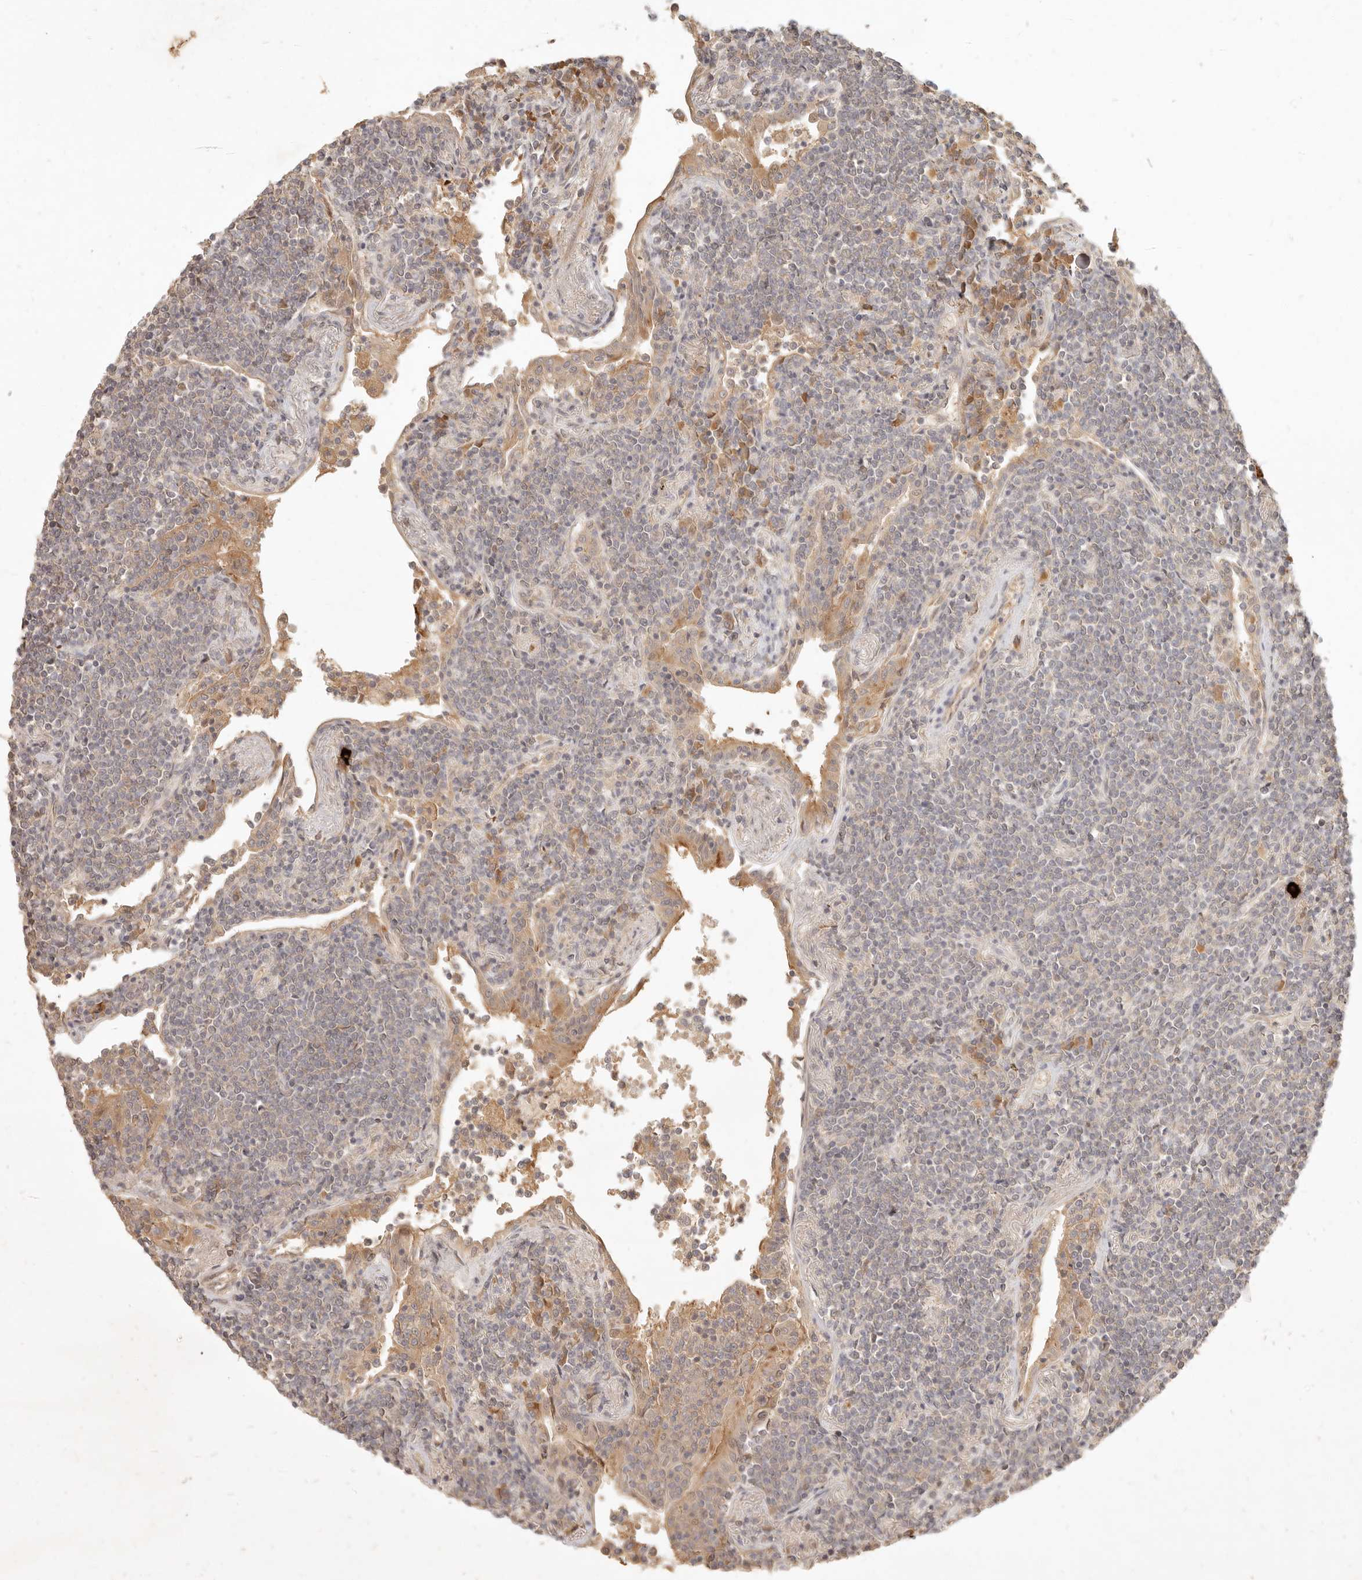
{"staining": {"intensity": "negative", "quantity": "none", "location": "none"}, "tissue": "lymphoma", "cell_type": "Tumor cells", "image_type": "cancer", "snomed": [{"axis": "morphology", "description": "Malignant lymphoma, non-Hodgkin's type, Low grade"}, {"axis": "topography", "description": "Lung"}], "caption": "IHC of lymphoma demonstrates no staining in tumor cells. (DAB immunohistochemistry with hematoxylin counter stain).", "gene": "UBXN11", "patient": {"sex": "female", "age": 71}}